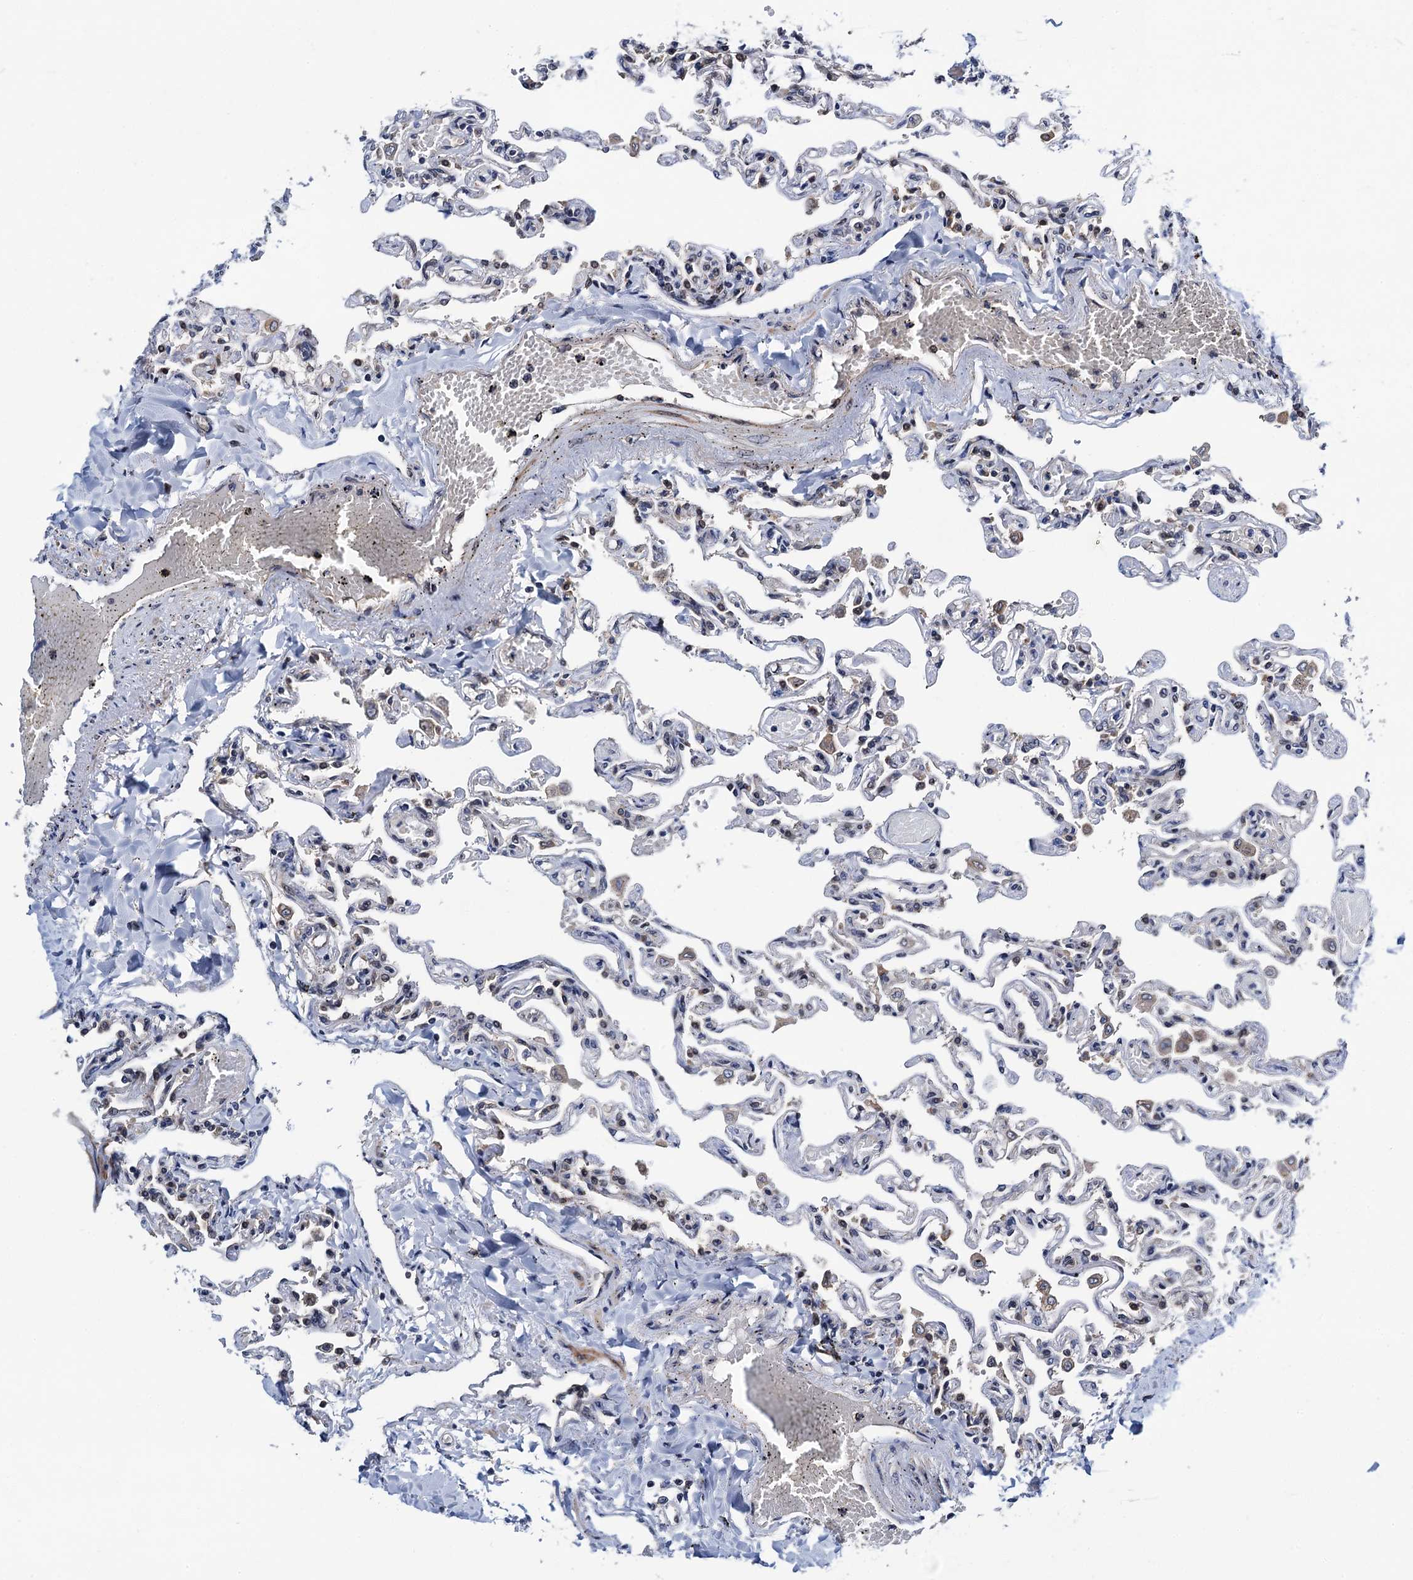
{"staining": {"intensity": "negative", "quantity": "none", "location": "none"}, "tissue": "lung", "cell_type": "Alveolar cells", "image_type": "normal", "snomed": [{"axis": "morphology", "description": "Normal tissue, NOS"}, {"axis": "topography", "description": "Lung"}], "caption": "Immunohistochemistry (IHC) image of unremarkable lung: lung stained with DAB reveals no significant protein staining in alveolar cells. (IHC, brightfield microscopy, high magnification).", "gene": "NAA16", "patient": {"sex": "male", "age": 21}}